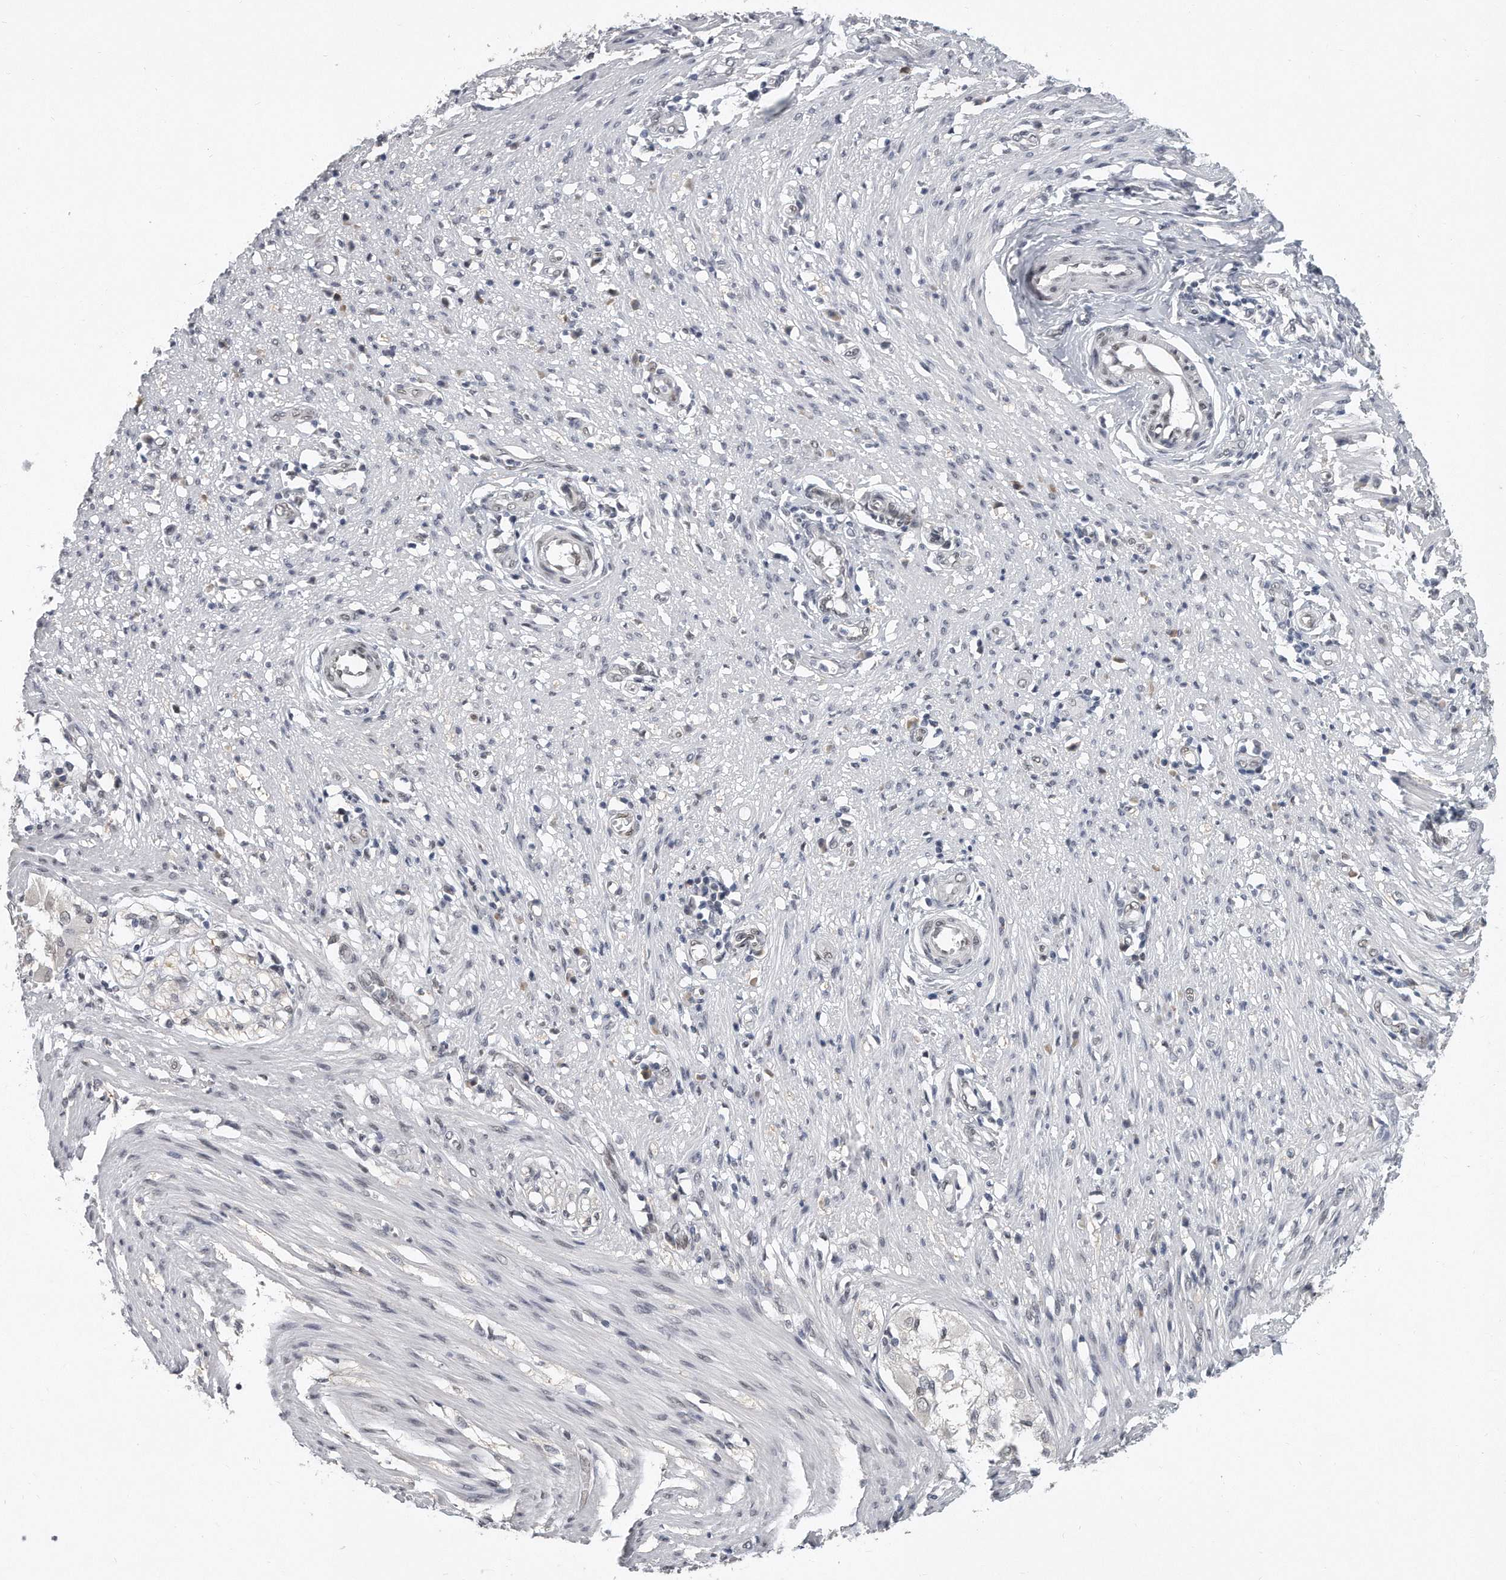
{"staining": {"intensity": "negative", "quantity": "none", "location": "none"}, "tissue": "smooth muscle", "cell_type": "Smooth muscle cells", "image_type": "normal", "snomed": [{"axis": "morphology", "description": "Normal tissue, NOS"}, {"axis": "morphology", "description": "Adenocarcinoma, NOS"}, {"axis": "topography", "description": "Colon"}, {"axis": "topography", "description": "Peripheral nerve tissue"}], "caption": "Immunohistochemistry micrograph of normal smooth muscle: smooth muscle stained with DAB (3,3'-diaminobenzidine) demonstrates no significant protein positivity in smooth muscle cells. (Immunohistochemistry (ihc), brightfield microscopy, high magnification).", "gene": "CTBP2", "patient": {"sex": "male", "age": 14}}